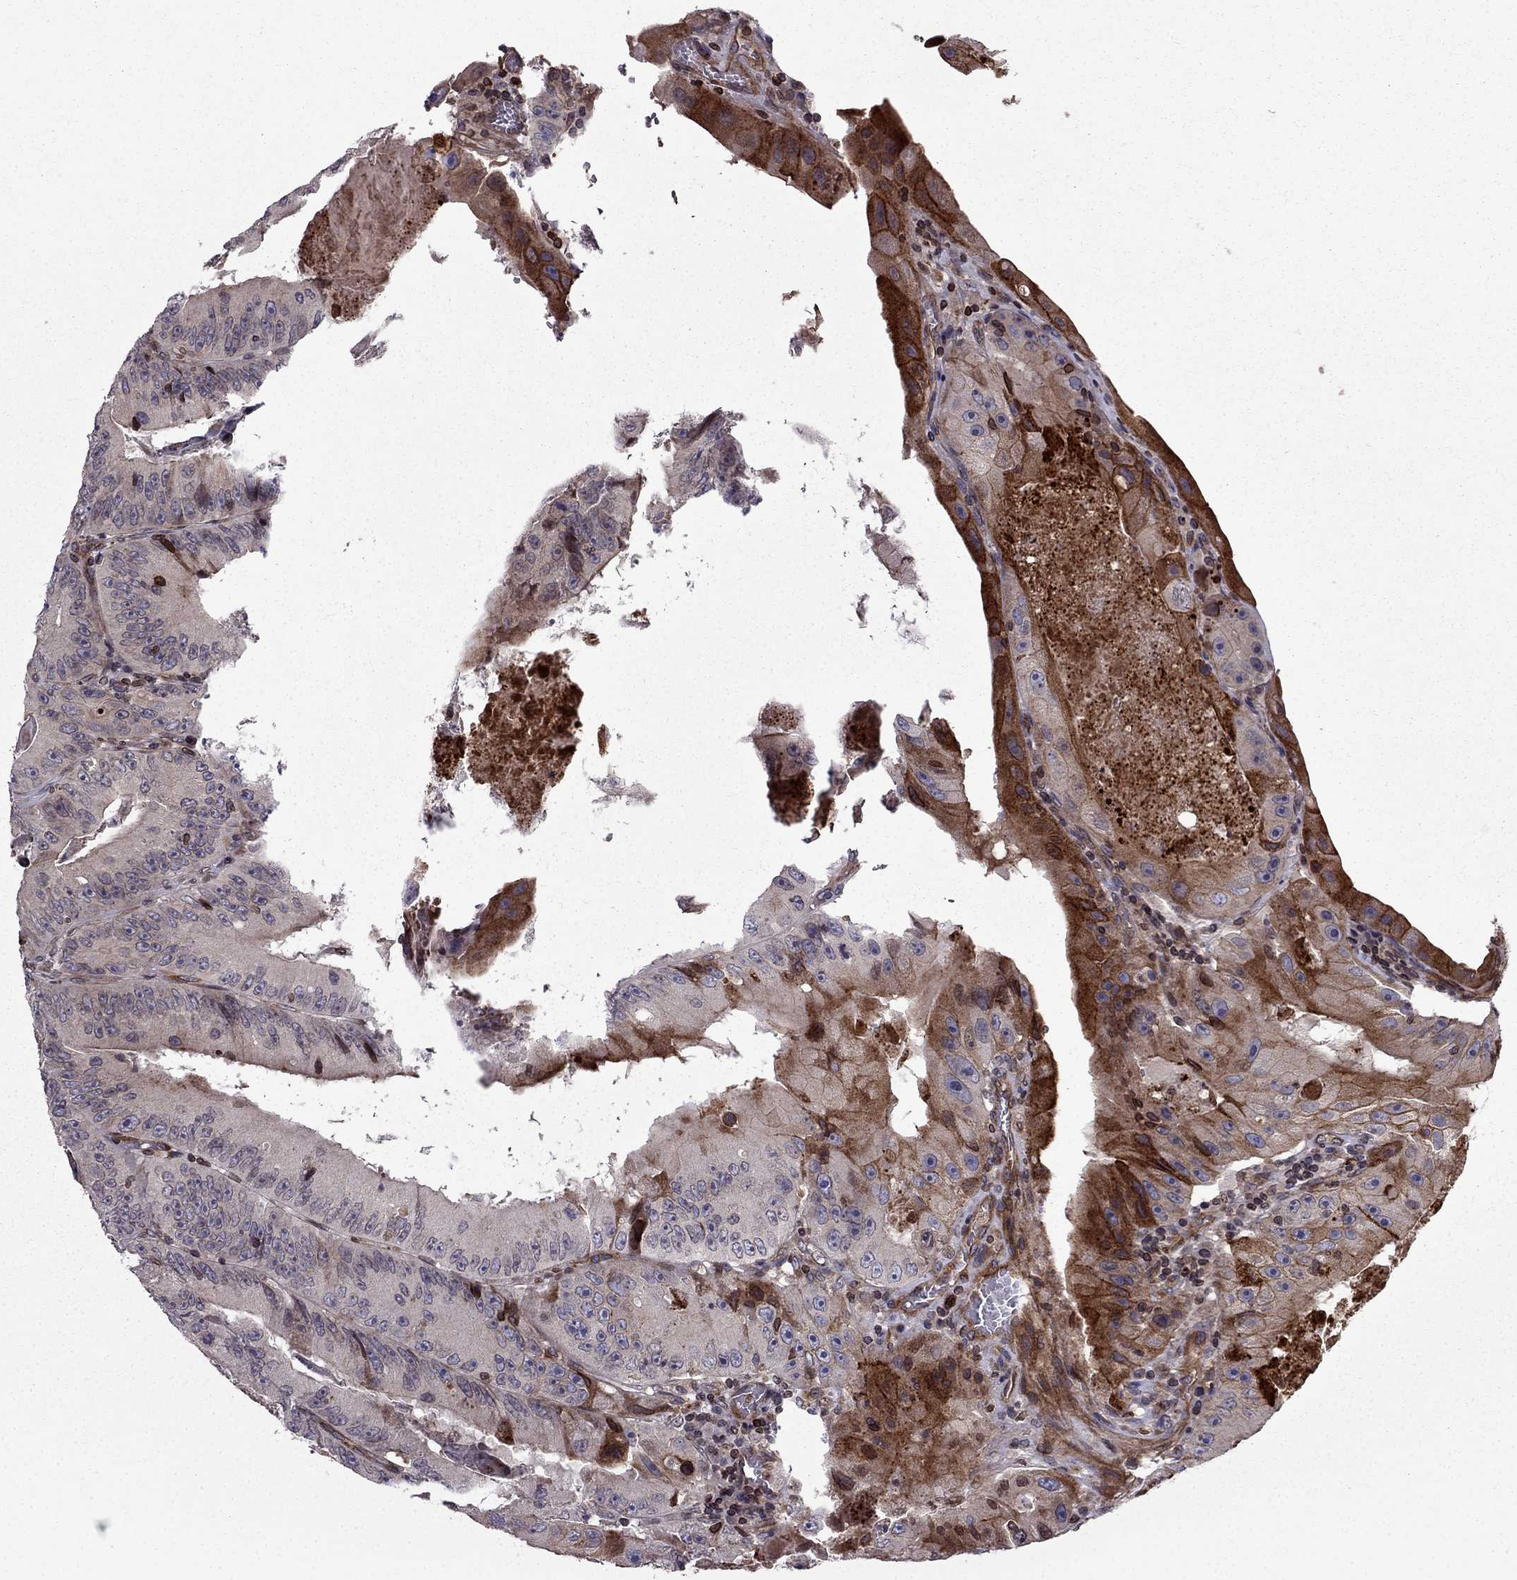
{"staining": {"intensity": "strong", "quantity": "<25%", "location": "cytoplasmic/membranous"}, "tissue": "colorectal cancer", "cell_type": "Tumor cells", "image_type": "cancer", "snomed": [{"axis": "morphology", "description": "Adenocarcinoma, NOS"}, {"axis": "topography", "description": "Colon"}], "caption": "Strong cytoplasmic/membranous staining is seen in about <25% of tumor cells in colorectal cancer (adenocarcinoma).", "gene": "CDC42BPA", "patient": {"sex": "female", "age": 86}}